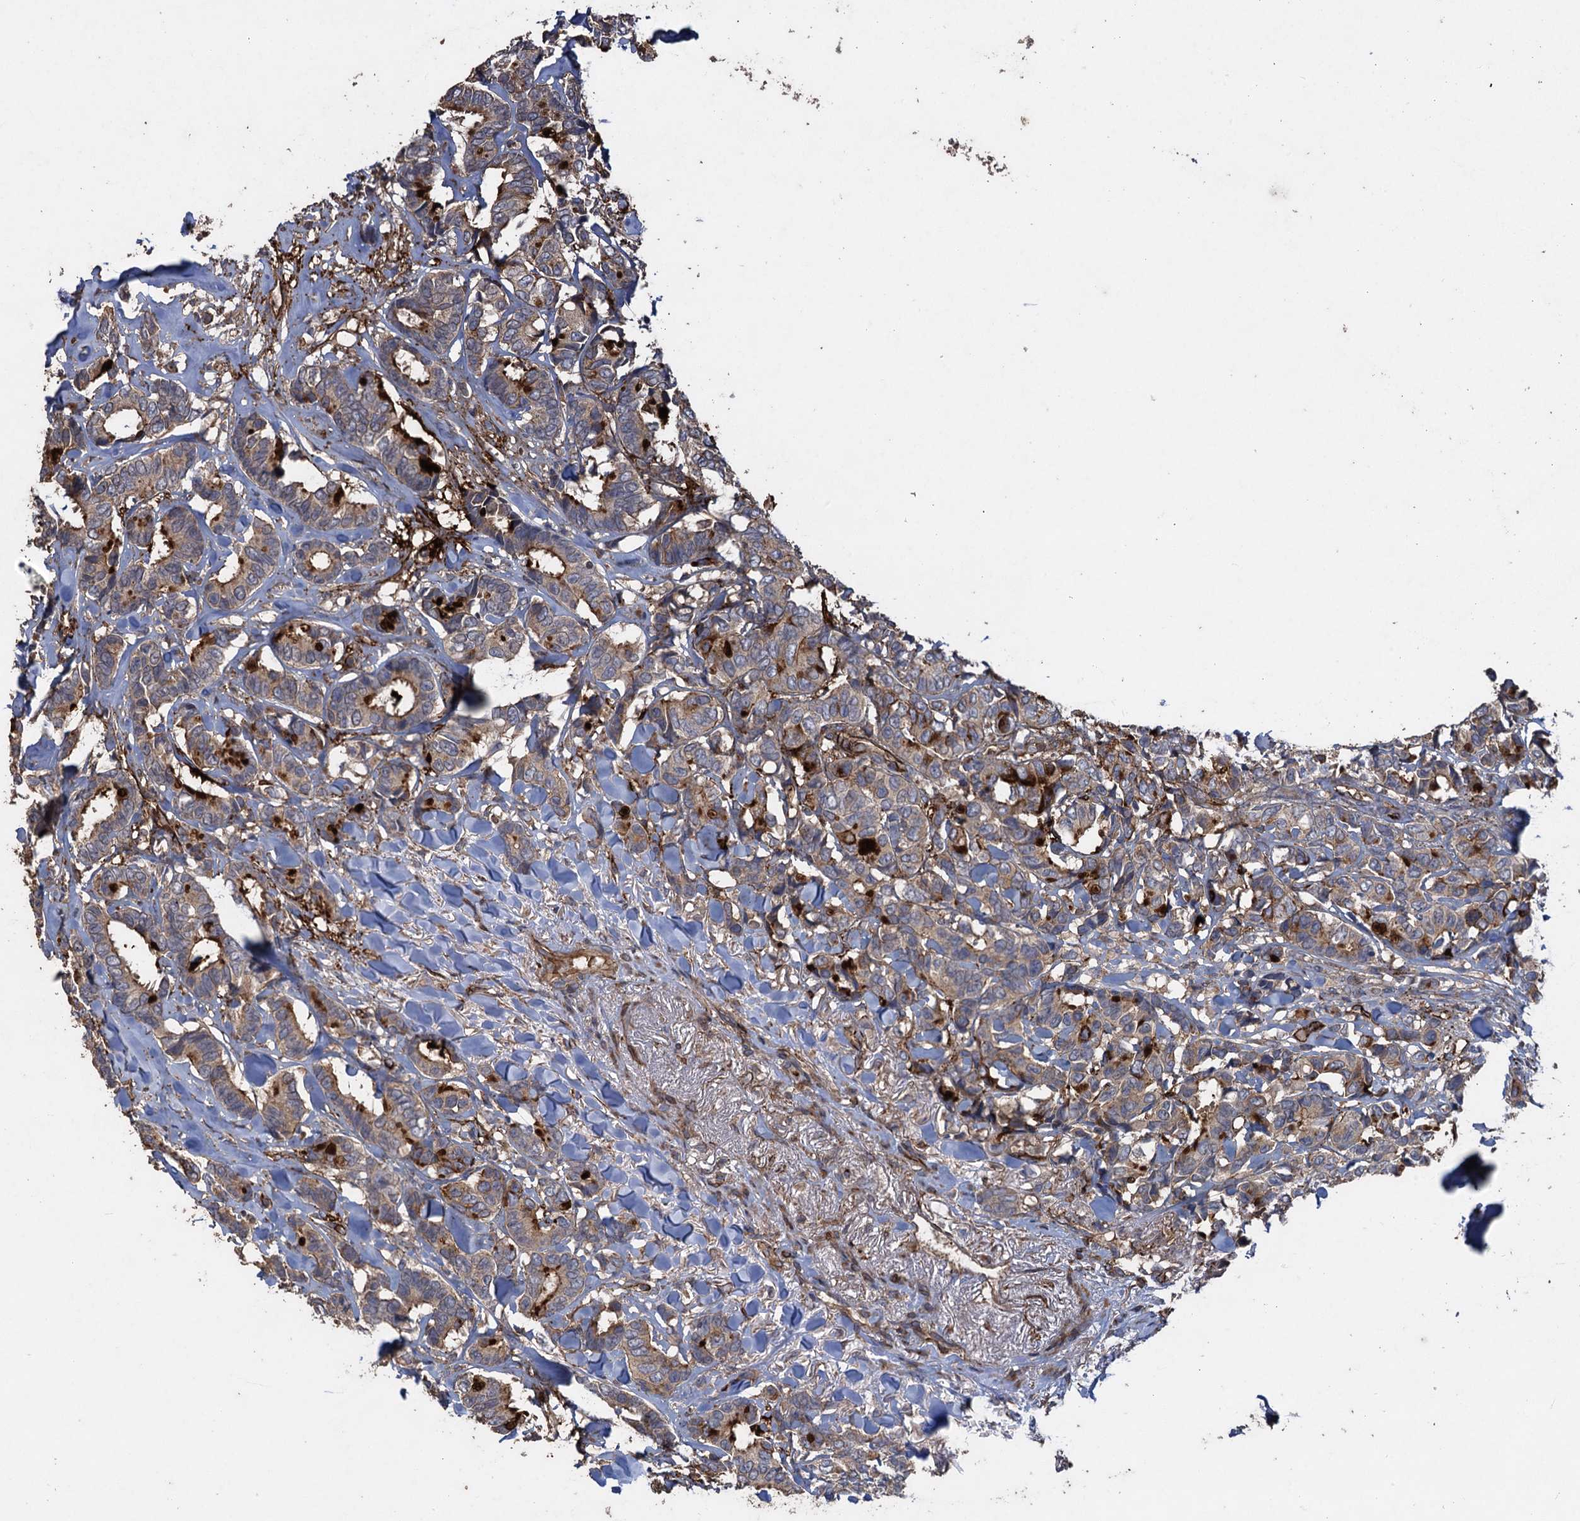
{"staining": {"intensity": "strong", "quantity": "<25%", "location": "cytoplasmic/membranous"}, "tissue": "breast cancer", "cell_type": "Tumor cells", "image_type": "cancer", "snomed": [{"axis": "morphology", "description": "Duct carcinoma"}, {"axis": "topography", "description": "Breast"}], "caption": "Breast intraductal carcinoma stained for a protein (brown) reveals strong cytoplasmic/membranous positive positivity in approximately <25% of tumor cells.", "gene": "TXNDC11", "patient": {"sex": "female", "age": 87}}